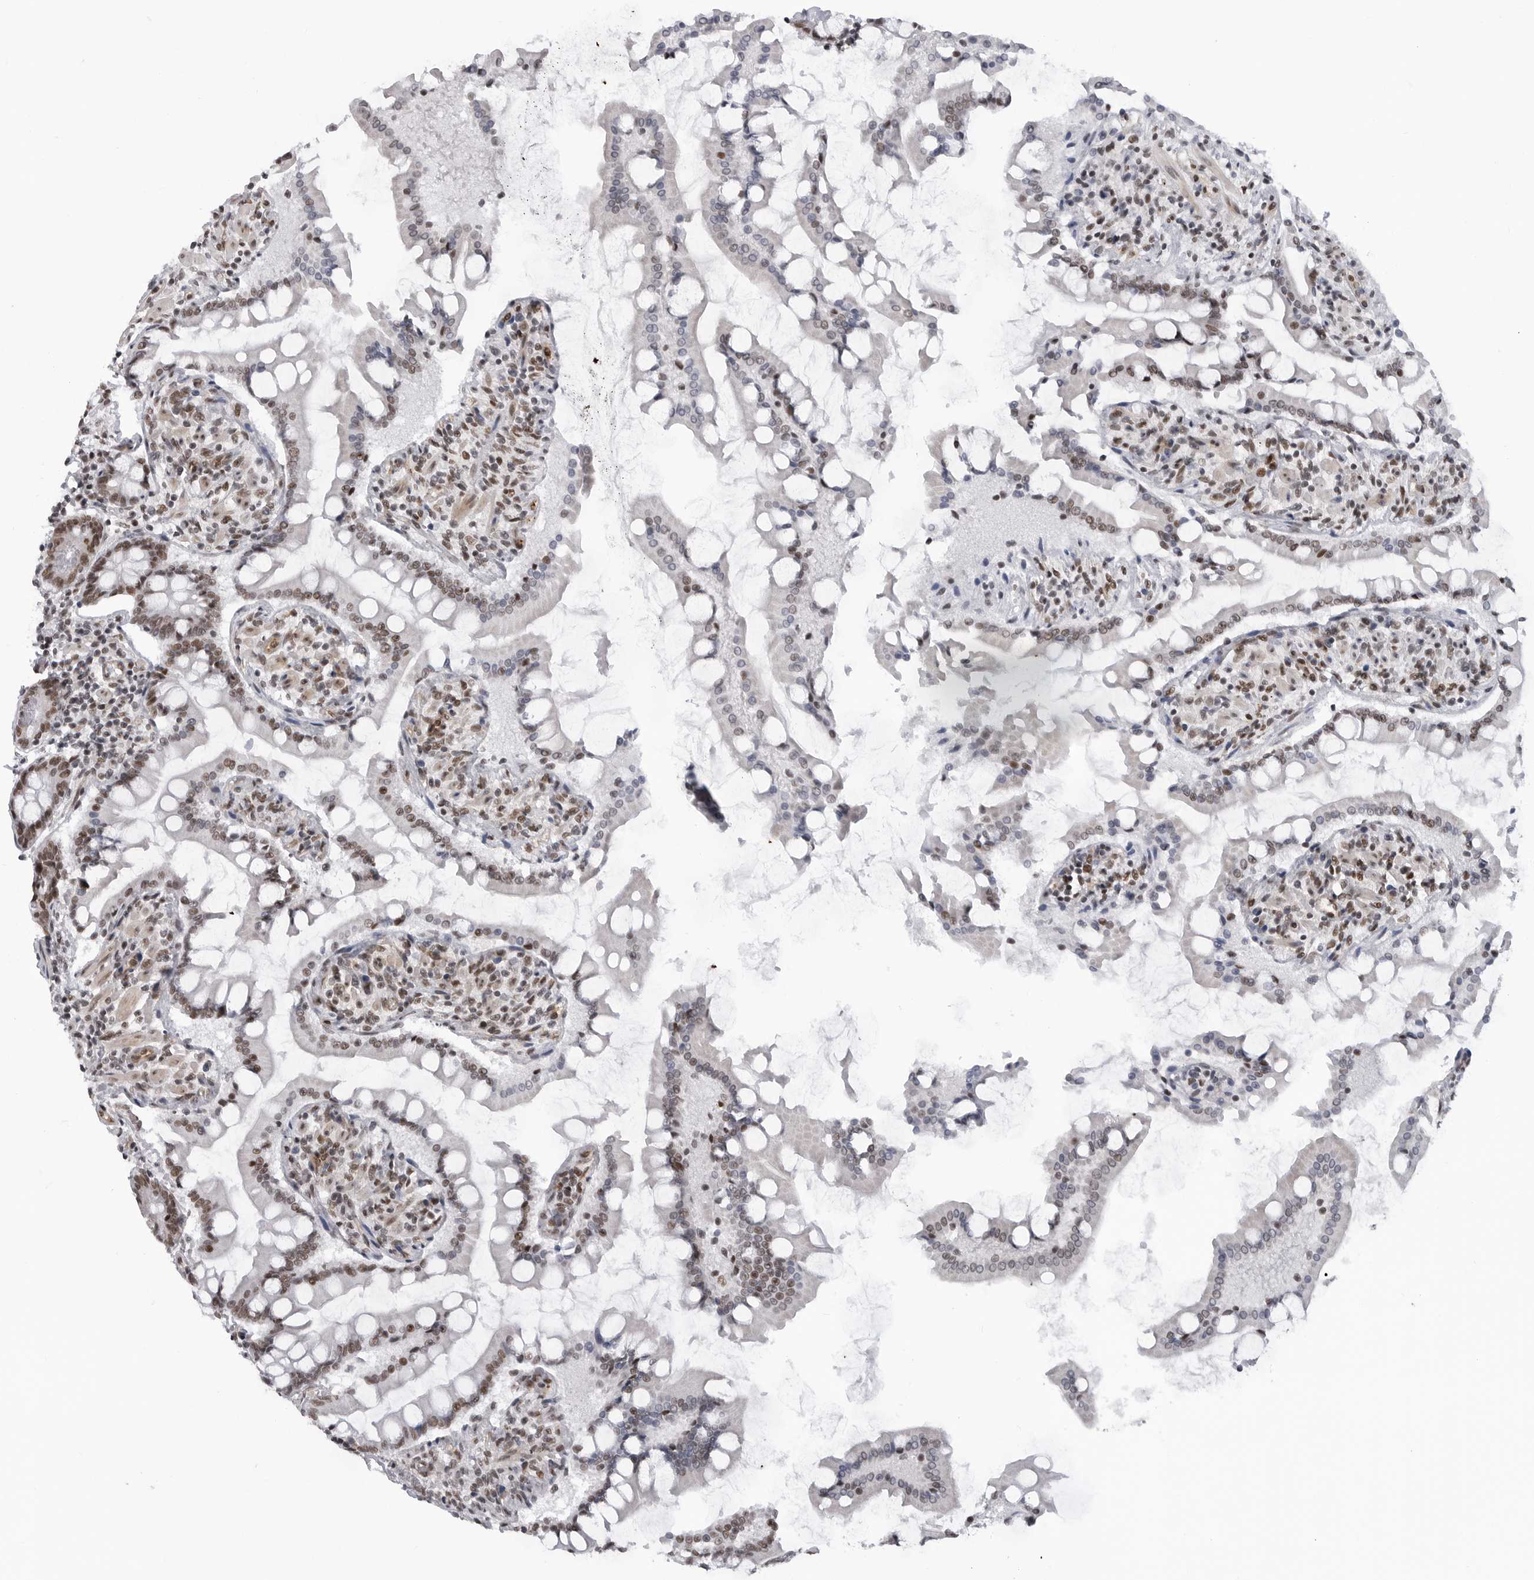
{"staining": {"intensity": "moderate", "quantity": ">75%", "location": "nuclear"}, "tissue": "small intestine", "cell_type": "Glandular cells", "image_type": "normal", "snomed": [{"axis": "morphology", "description": "Normal tissue, NOS"}, {"axis": "topography", "description": "Small intestine"}], "caption": "Immunohistochemistry photomicrograph of normal small intestine: human small intestine stained using immunohistochemistry (IHC) exhibits medium levels of moderate protein expression localized specifically in the nuclear of glandular cells, appearing as a nuclear brown color.", "gene": "RNF26", "patient": {"sex": "male", "age": 41}}